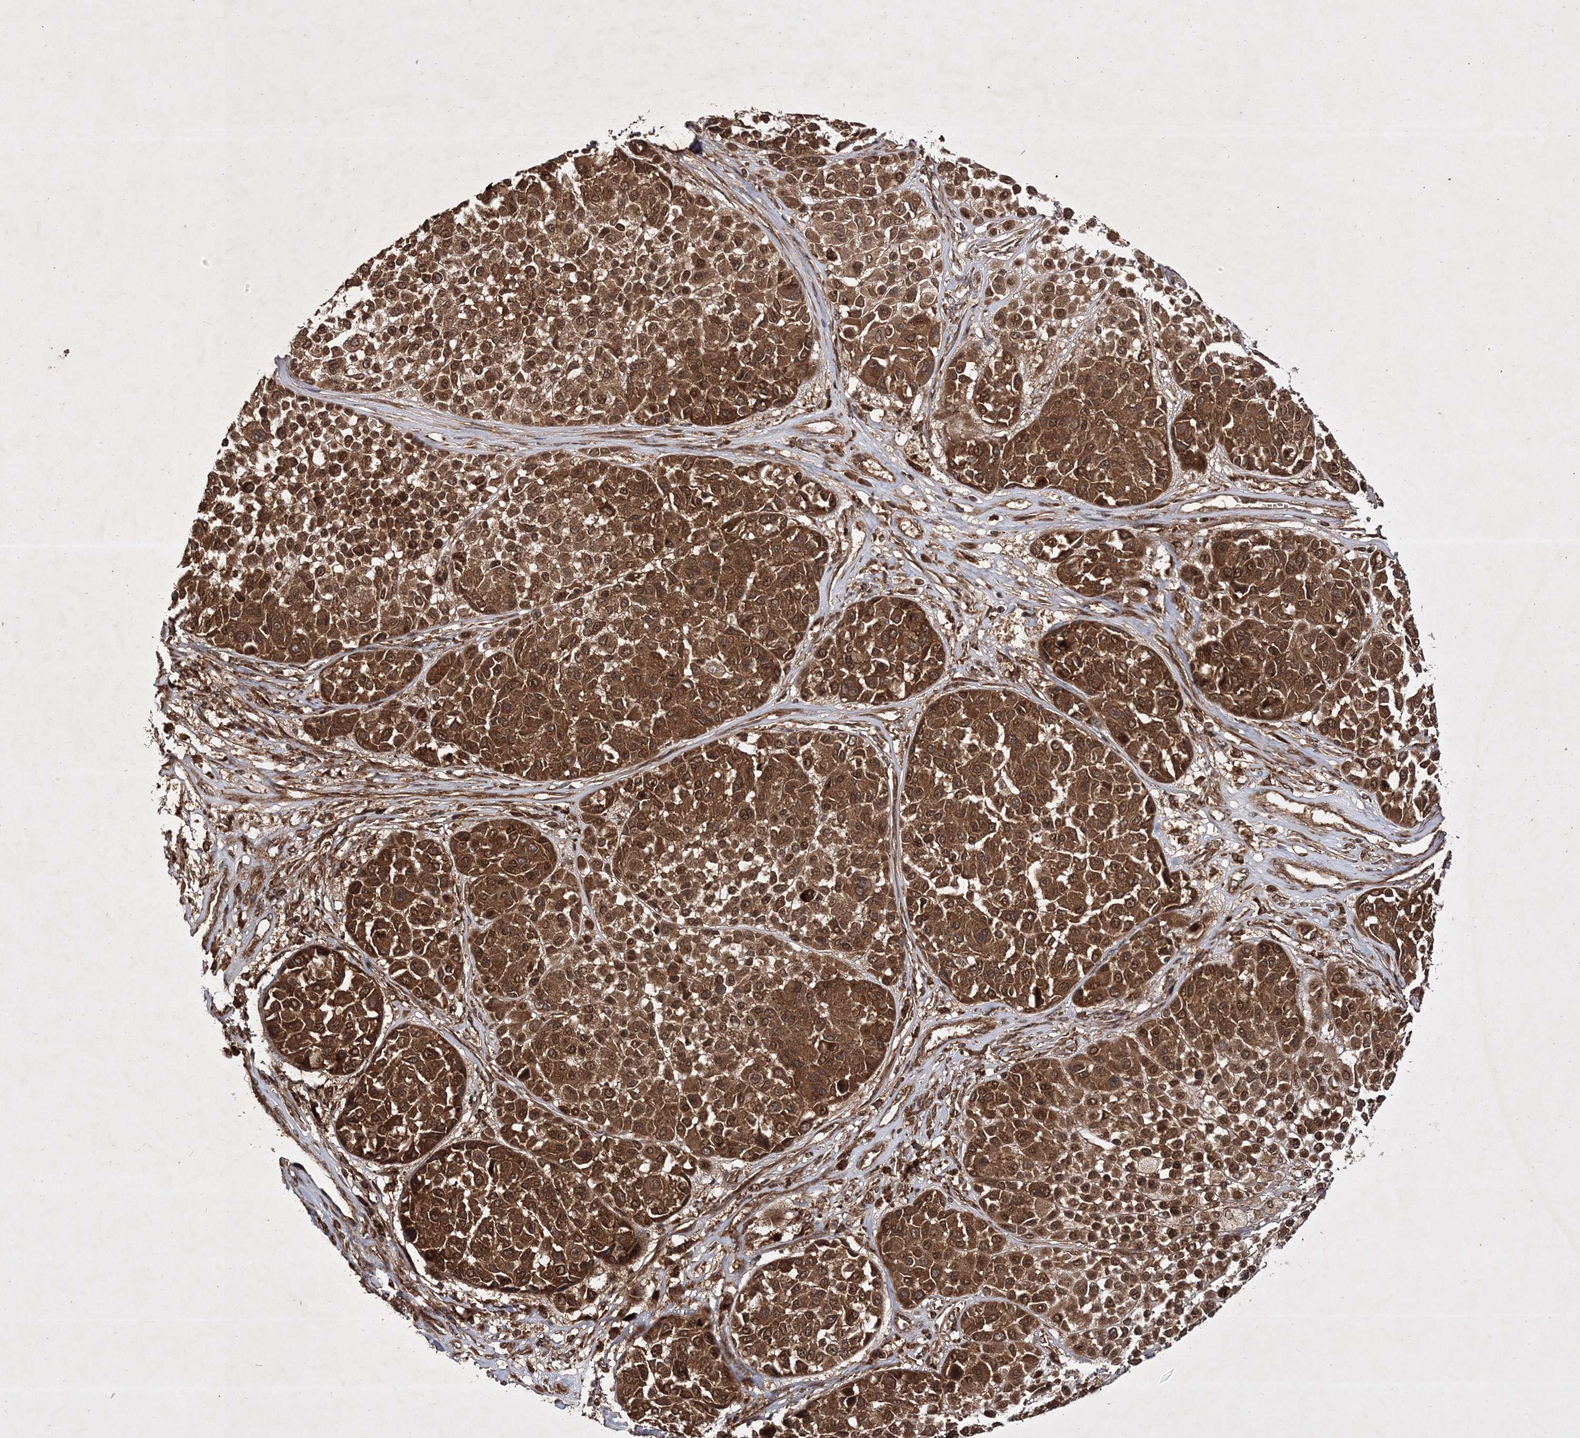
{"staining": {"intensity": "strong", "quantity": ">75%", "location": "cytoplasmic/membranous,nuclear"}, "tissue": "melanoma", "cell_type": "Tumor cells", "image_type": "cancer", "snomed": [{"axis": "morphology", "description": "Malignant melanoma, Metastatic site"}, {"axis": "topography", "description": "Soft tissue"}], "caption": "Approximately >75% of tumor cells in melanoma reveal strong cytoplasmic/membranous and nuclear protein expression as visualized by brown immunohistochemical staining.", "gene": "DNAJC13", "patient": {"sex": "male", "age": 41}}